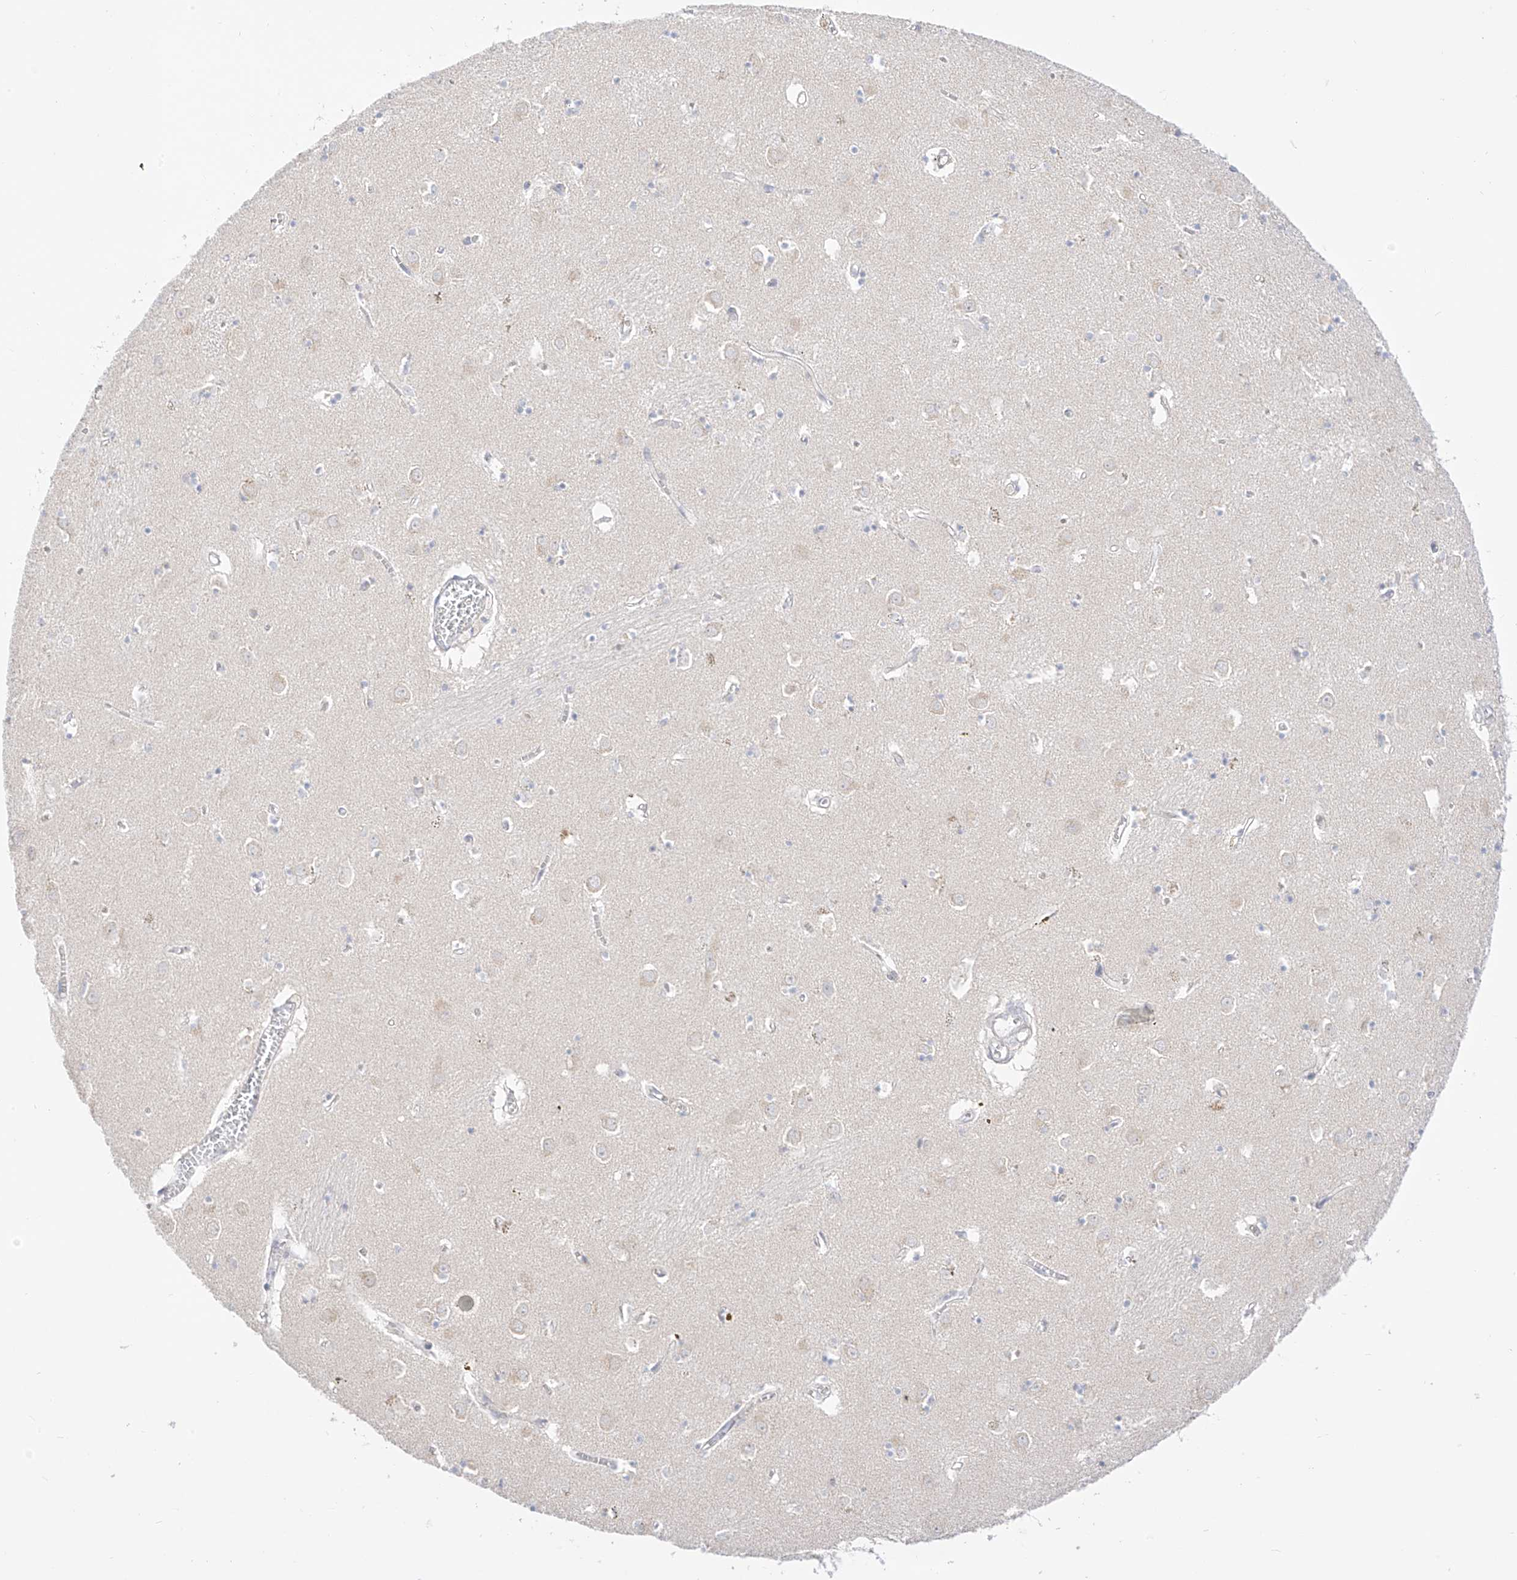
{"staining": {"intensity": "negative", "quantity": "none", "location": "none"}, "tissue": "caudate", "cell_type": "Glial cells", "image_type": "normal", "snomed": [{"axis": "morphology", "description": "Normal tissue, NOS"}, {"axis": "topography", "description": "Lateral ventricle wall"}], "caption": "This is a image of immunohistochemistry (IHC) staining of normal caudate, which shows no positivity in glial cells.", "gene": "SYTL3", "patient": {"sex": "male", "age": 70}}